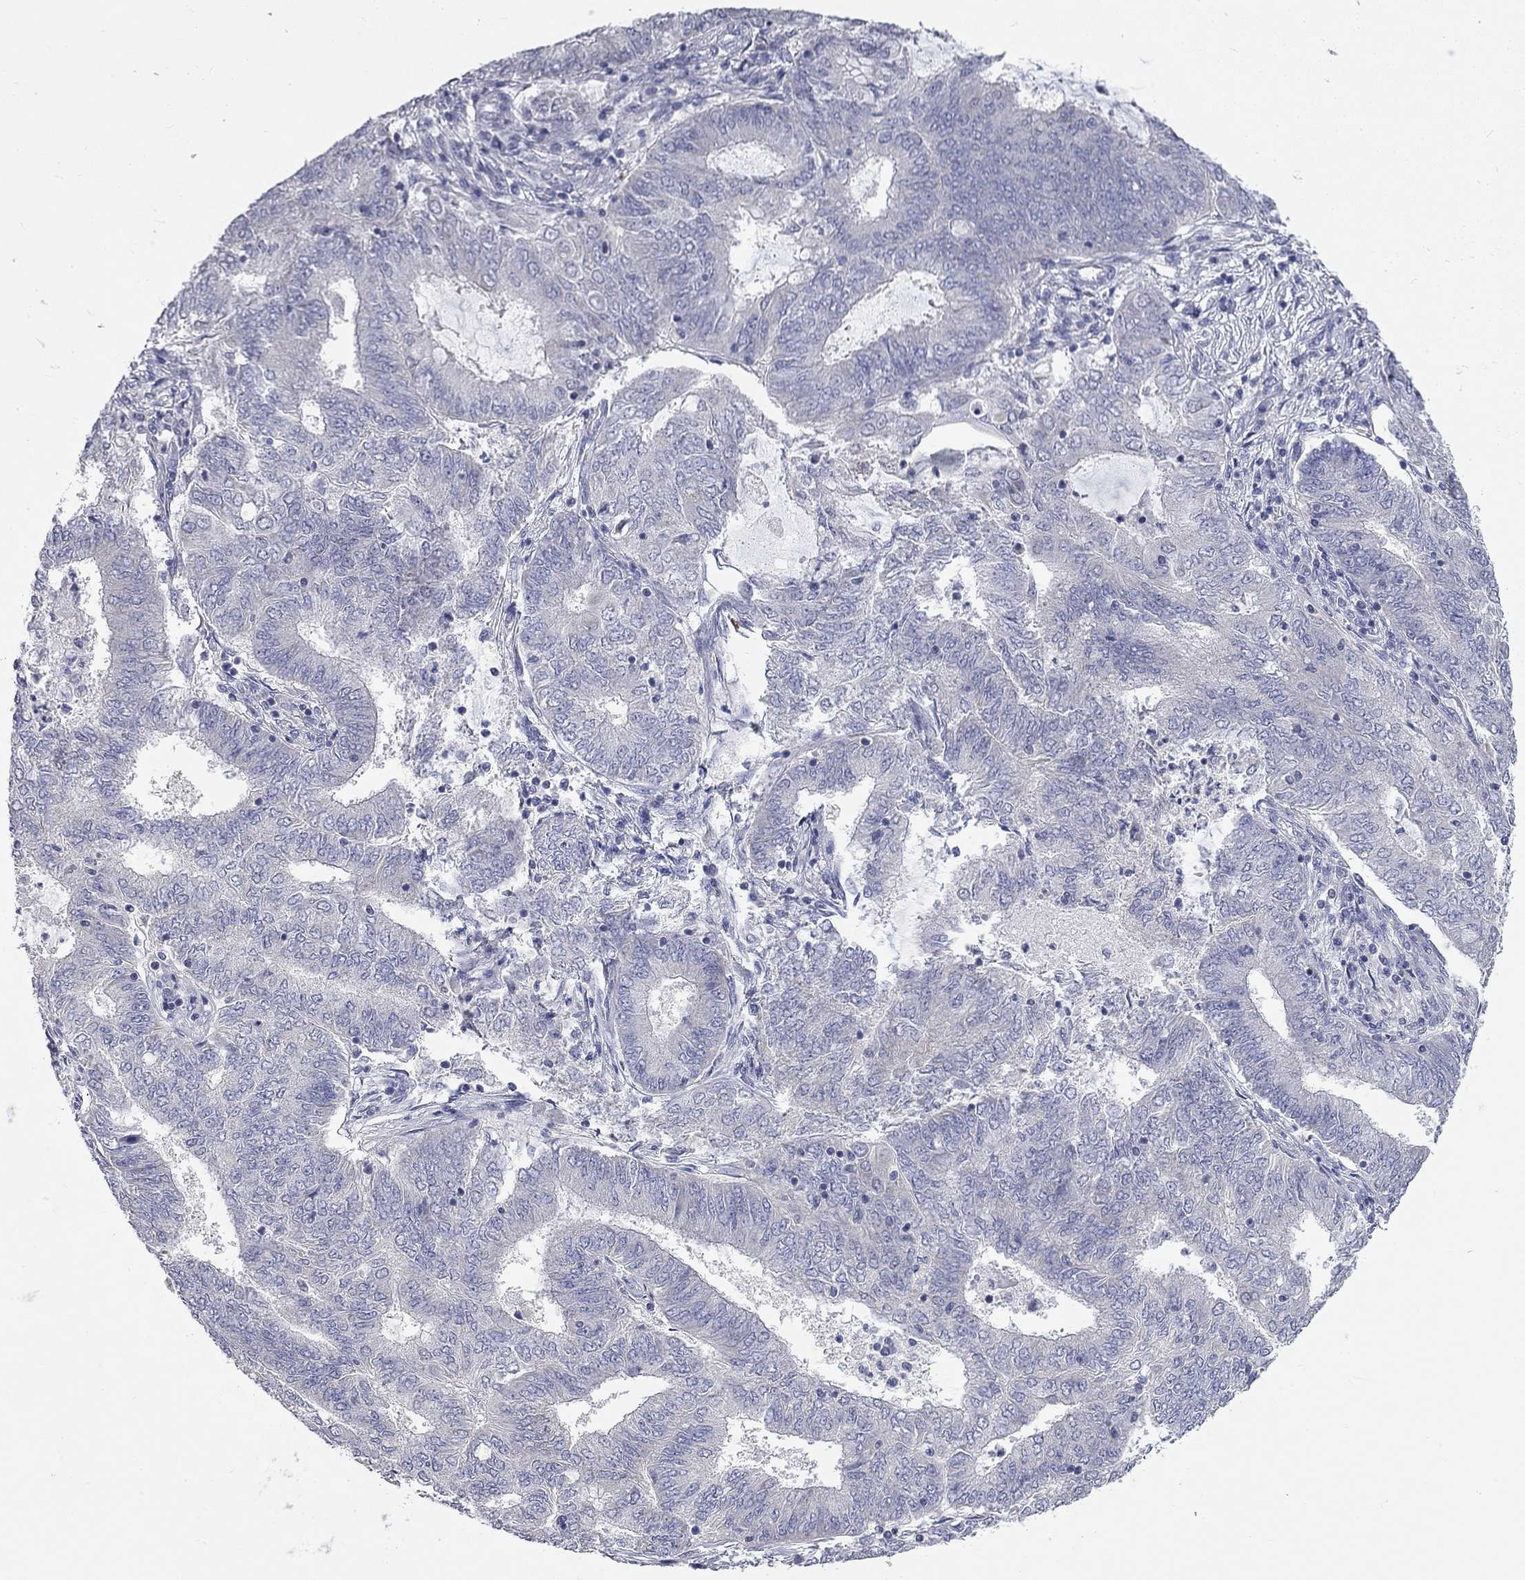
{"staining": {"intensity": "negative", "quantity": "none", "location": "none"}, "tissue": "endometrial cancer", "cell_type": "Tumor cells", "image_type": "cancer", "snomed": [{"axis": "morphology", "description": "Adenocarcinoma, NOS"}, {"axis": "topography", "description": "Endometrium"}], "caption": "IHC image of adenocarcinoma (endometrial) stained for a protein (brown), which displays no expression in tumor cells. Nuclei are stained in blue.", "gene": "CFAP161", "patient": {"sex": "female", "age": 62}}